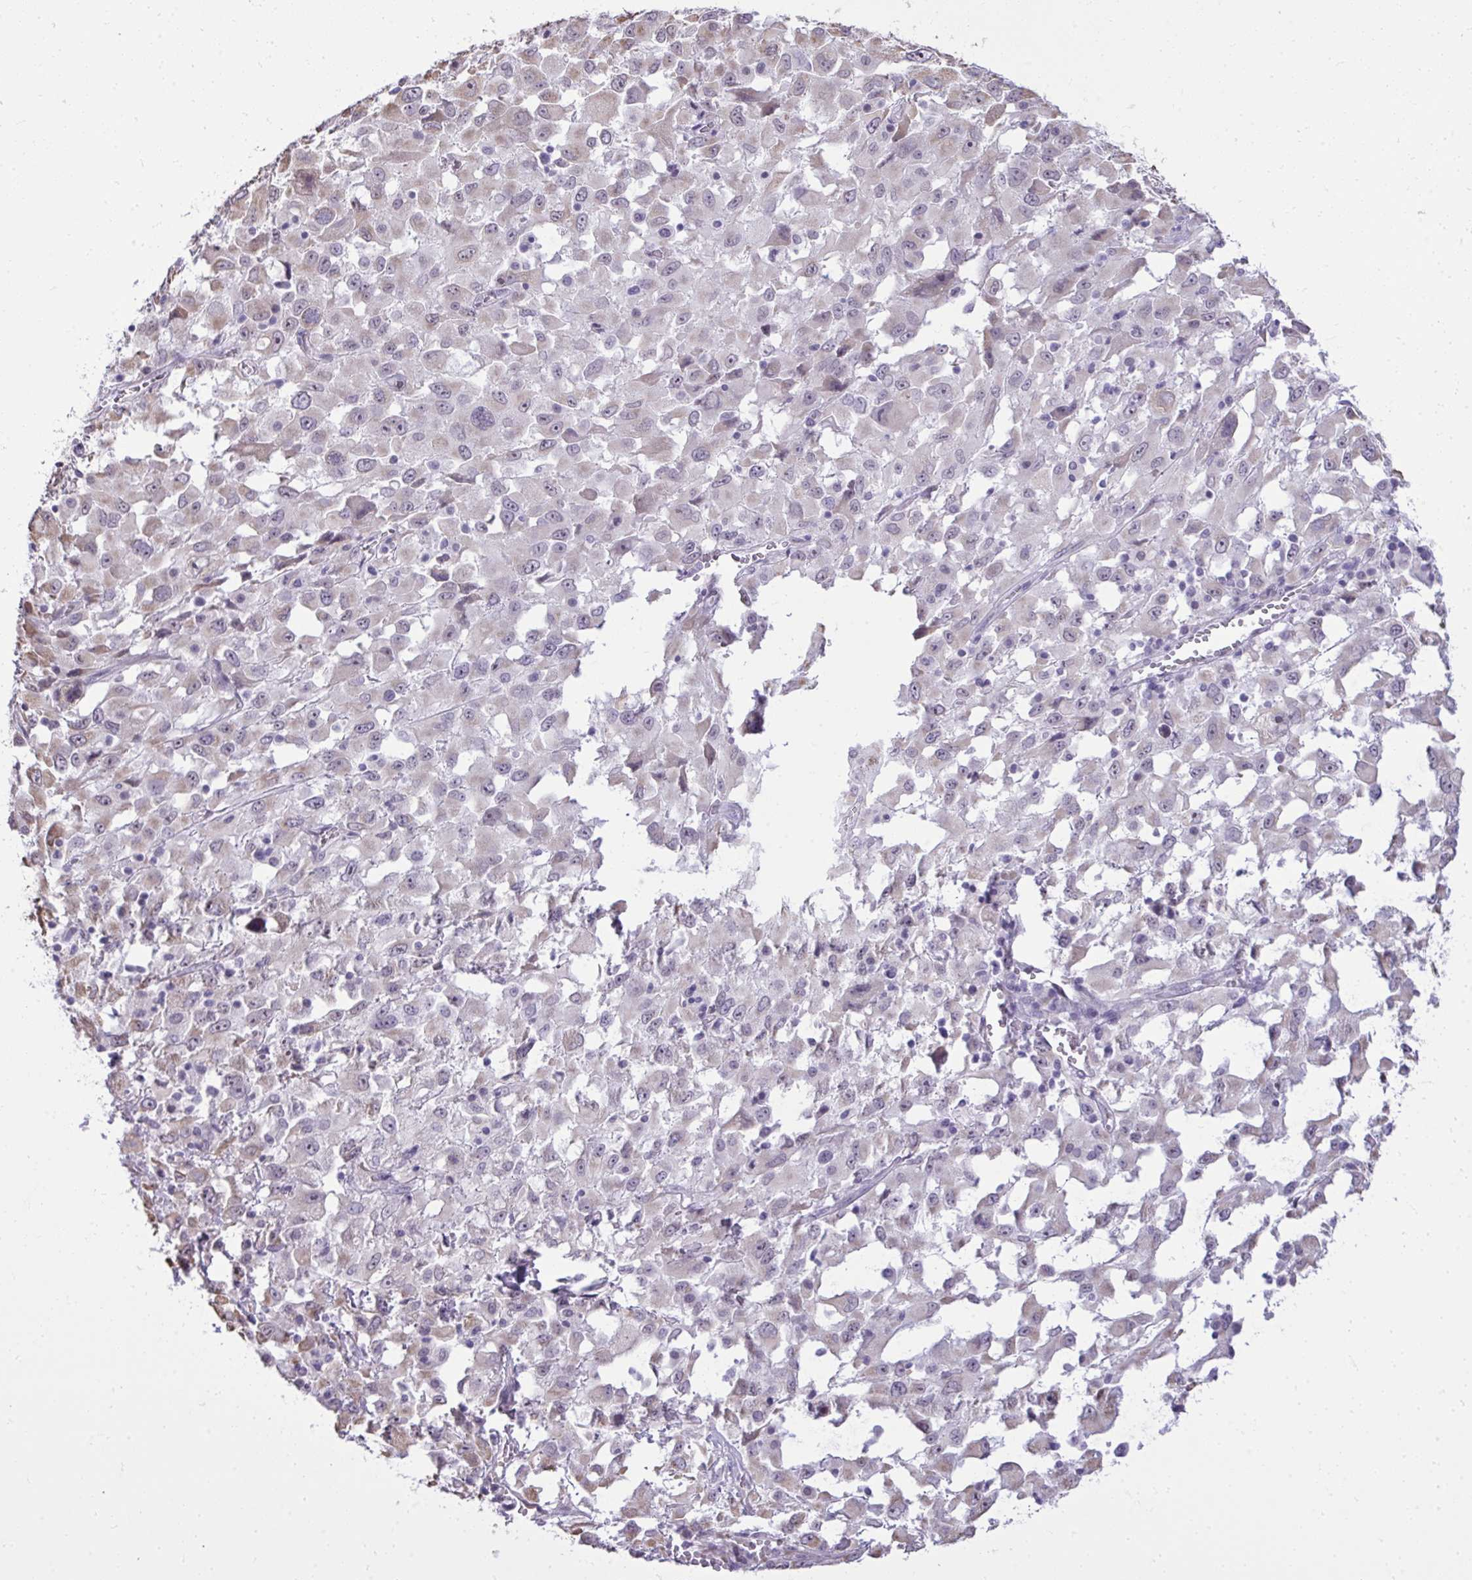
{"staining": {"intensity": "negative", "quantity": "none", "location": "none"}, "tissue": "melanoma", "cell_type": "Tumor cells", "image_type": "cancer", "snomed": [{"axis": "morphology", "description": "Malignant melanoma, Metastatic site"}, {"axis": "topography", "description": "Soft tissue"}], "caption": "The immunohistochemistry (IHC) micrograph has no significant positivity in tumor cells of malignant melanoma (metastatic site) tissue.", "gene": "NPPA", "patient": {"sex": "male", "age": 50}}